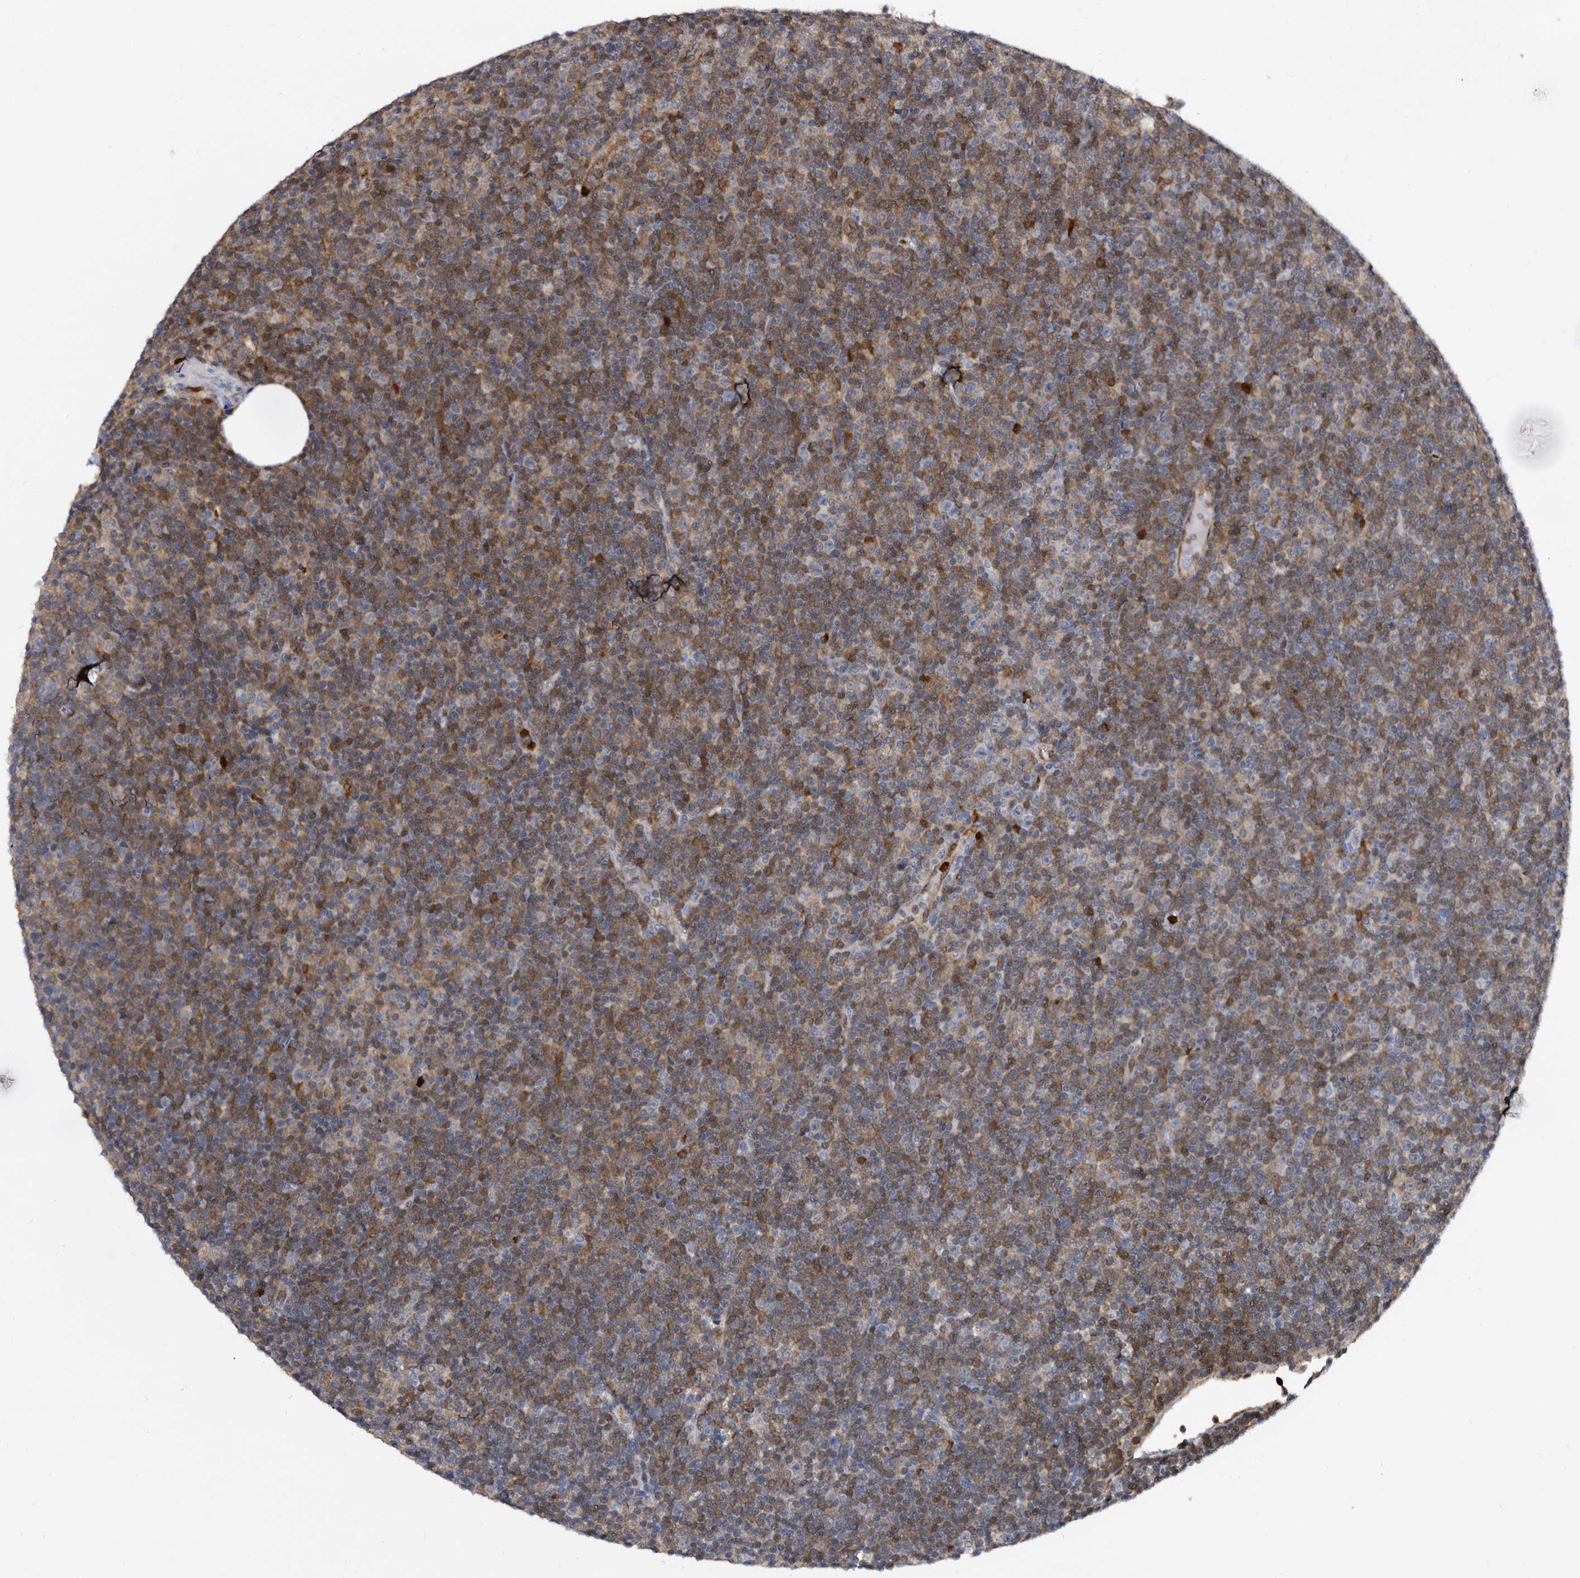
{"staining": {"intensity": "moderate", "quantity": "25%-75%", "location": "cytoplasmic/membranous"}, "tissue": "lymphoma", "cell_type": "Tumor cells", "image_type": "cancer", "snomed": [{"axis": "morphology", "description": "Malignant lymphoma, non-Hodgkin's type, Low grade"}, {"axis": "topography", "description": "Lymph node"}], "caption": "Tumor cells exhibit medium levels of moderate cytoplasmic/membranous staining in about 25%-75% of cells in lymphoma. The staining was performed using DAB, with brown indicating positive protein expression. Nuclei are stained blue with hematoxylin.", "gene": "SERPINB8", "patient": {"sex": "female", "age": 67}}